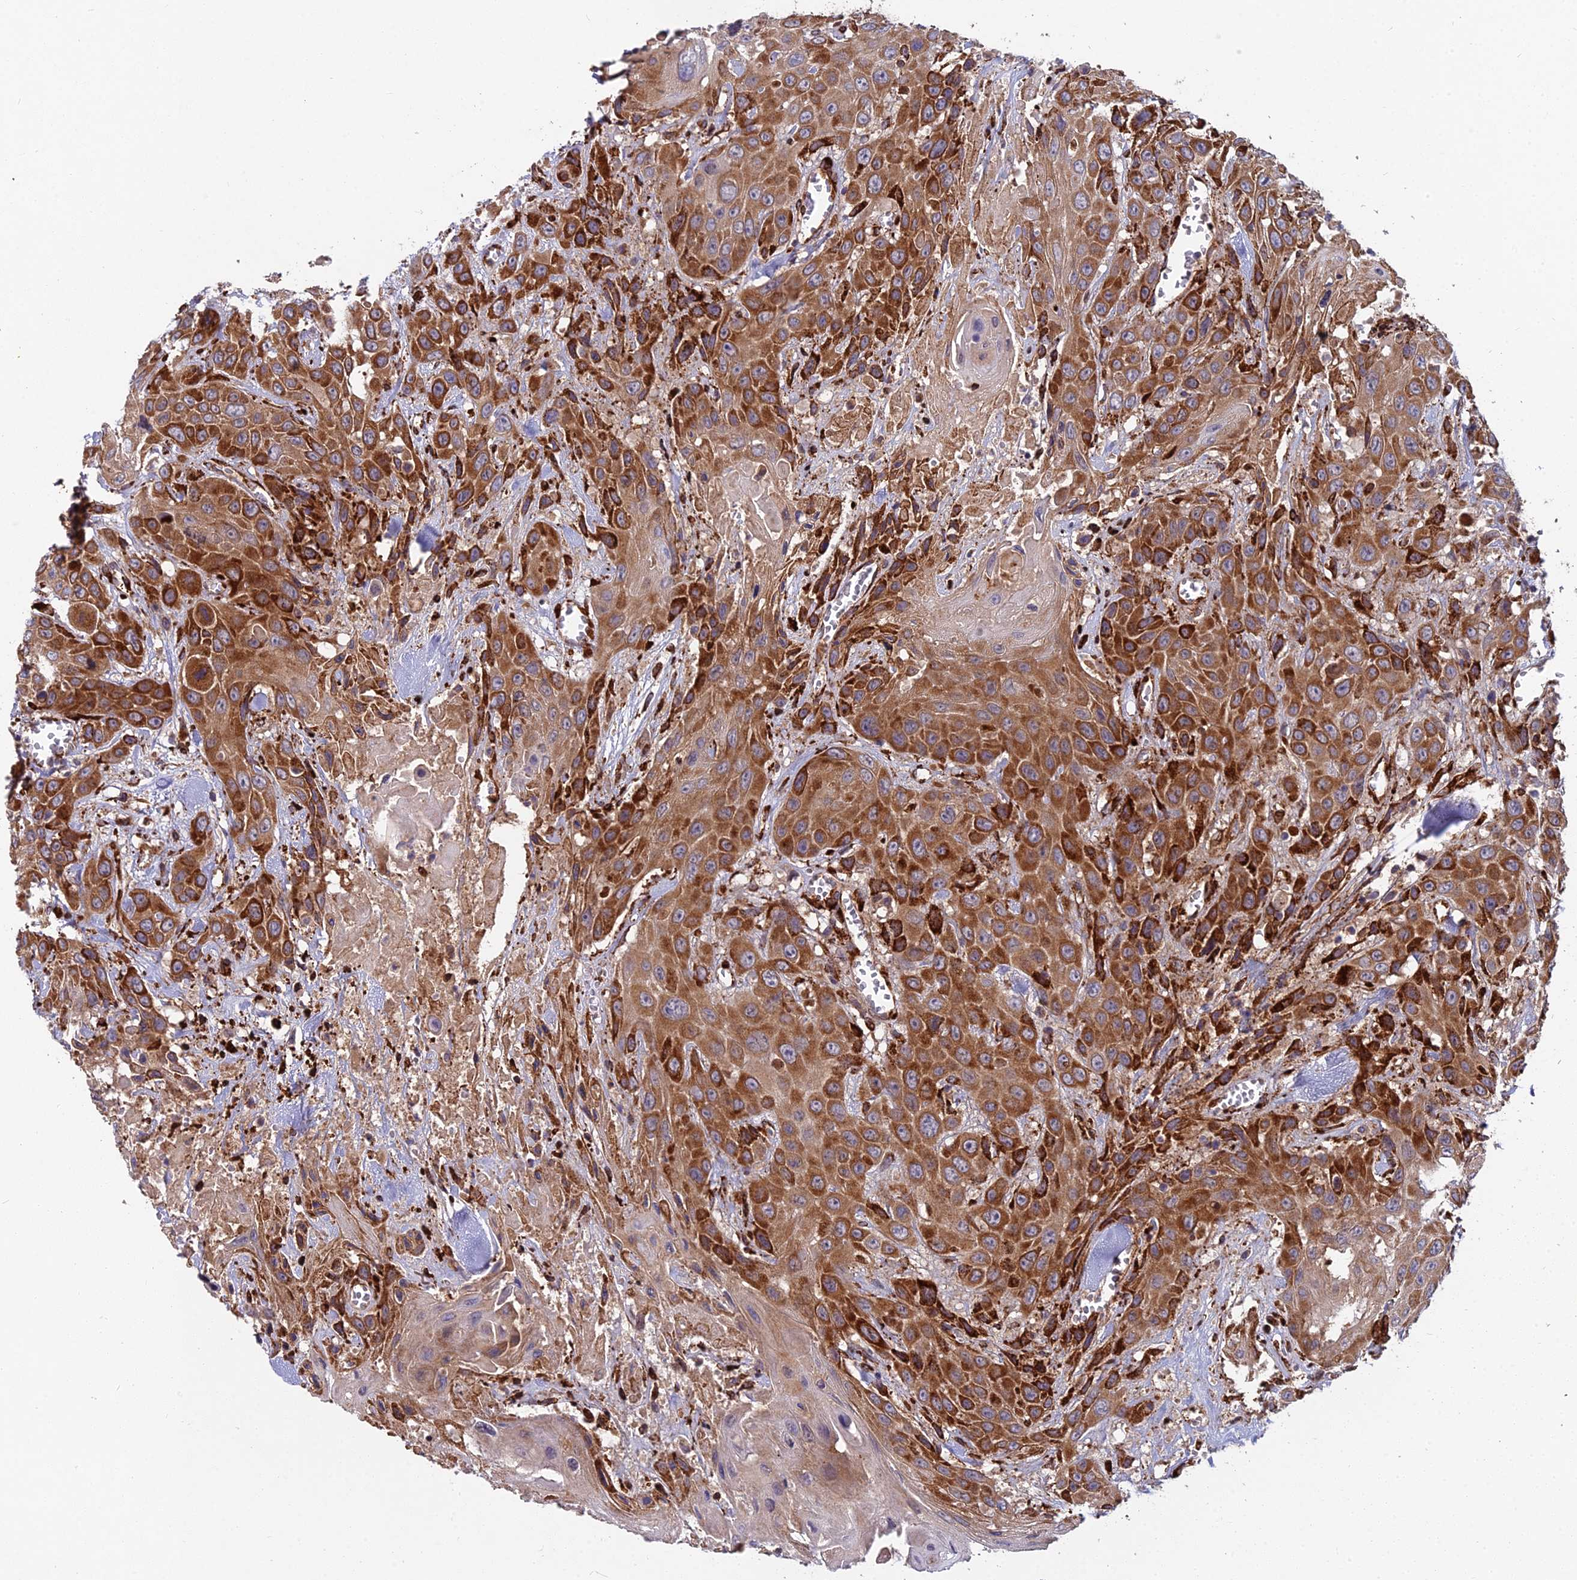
{"staining": {"intensity": "strong", "quantity": ">75%", "location": "cytoplasmic/membranous"}, "tissue": "head and neck cancer", "cell_type": "Tumor cells", "image_type": "cancer", "snomed": [{"axis": "morphology", "description": "Squamous cell carcinoma, NOS"}, {"axis": "topography", "description": "Head-Neck"}], "caption": "Immunohistochemistry staining of head and neck squamous cell carcinoma, which demonstrates high levels of strong cytoplasmic/membranous expression in about >75% of tumor cells indicating strong cytoplasmic/membranous protein expression. The staining was performed using DAB (brown) for protein detection and nuclei were counterstained in hematoxylin (blue).", "gene": "NDUFAF7", "patient": {"sex": "male", "age": 81}}